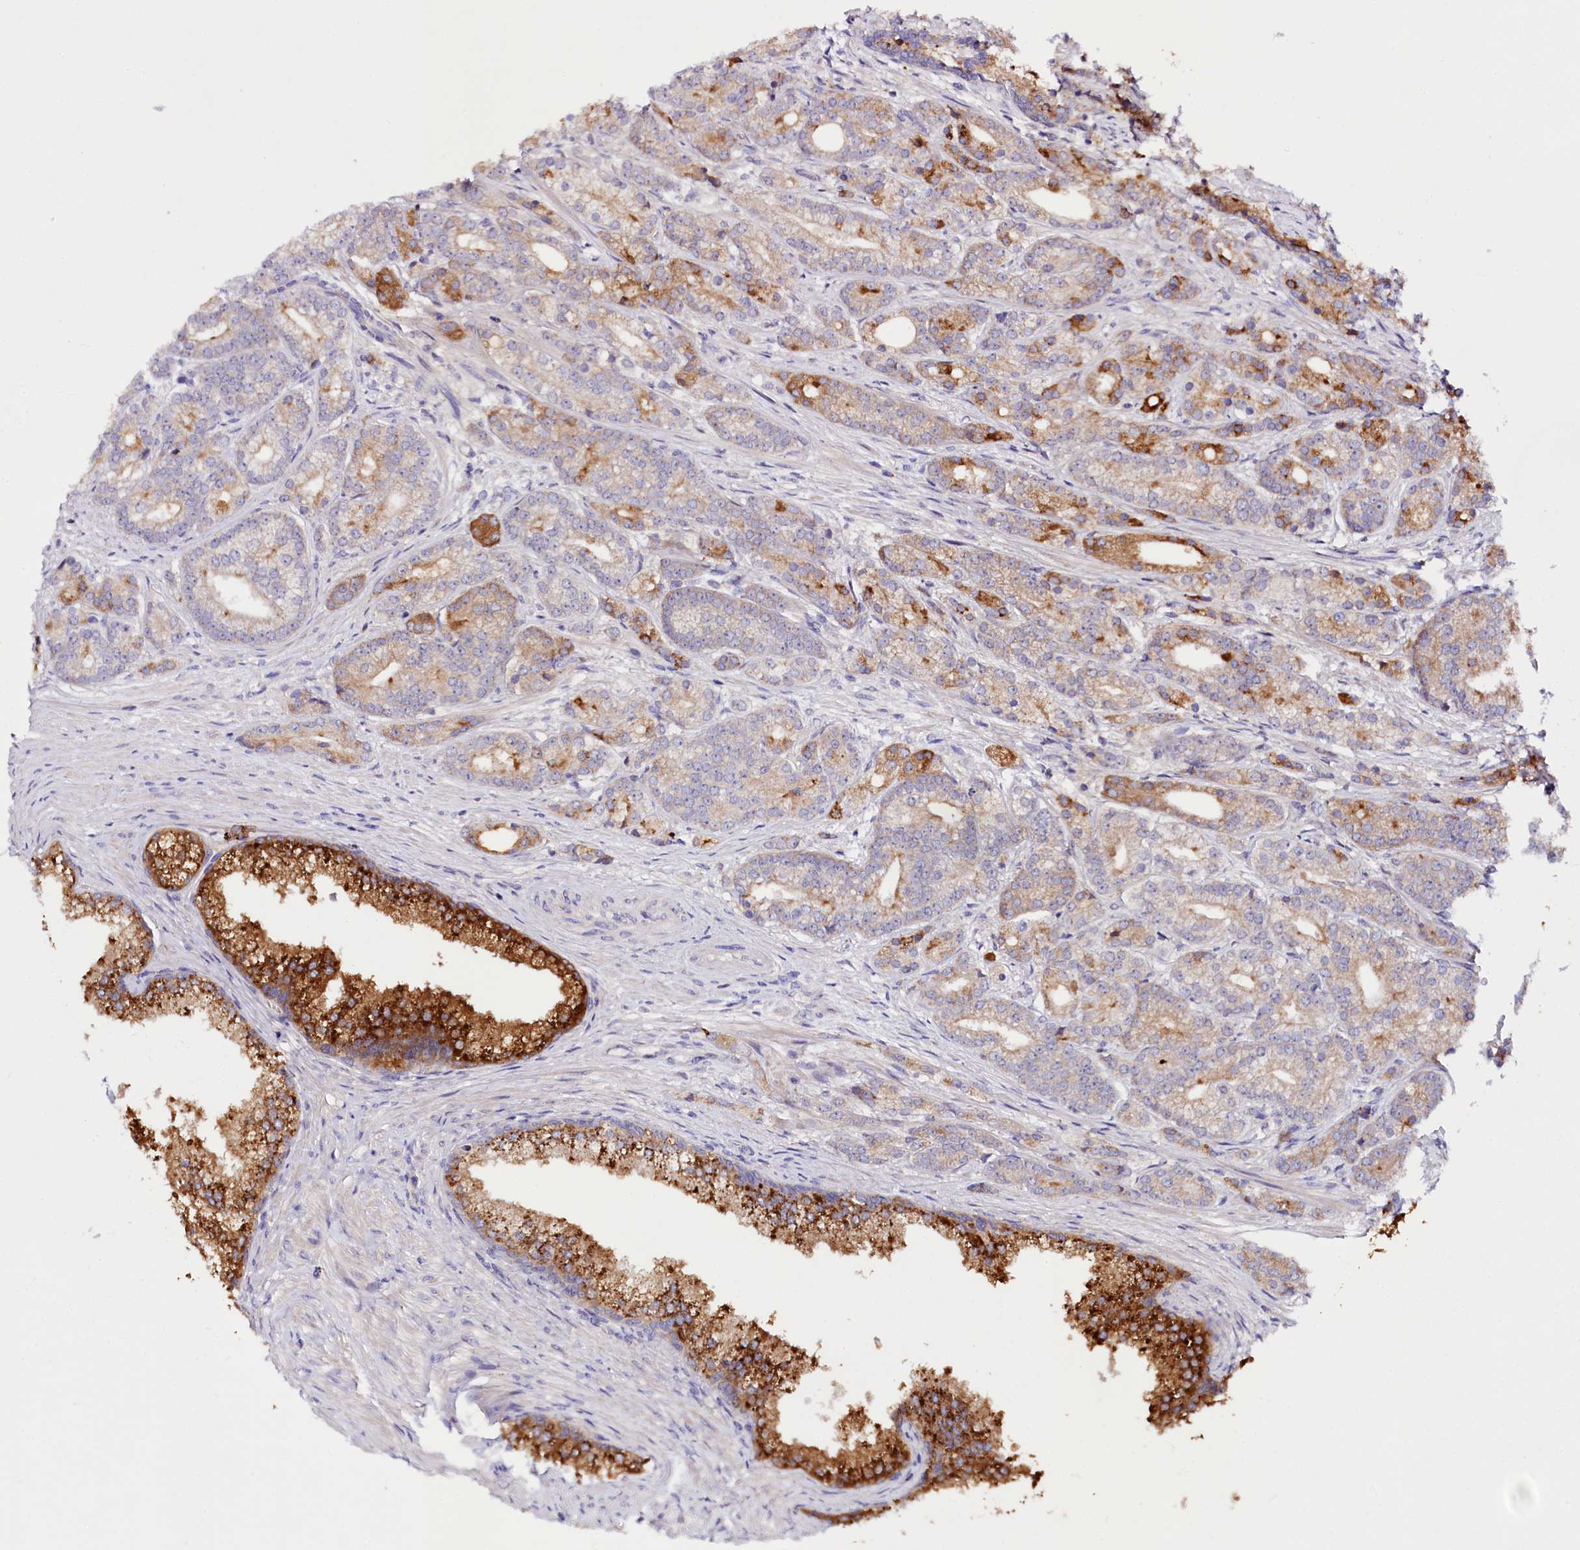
{"staining": {"intensity": "moderate", "quantity": "<25%", "location": "cytoplasmic/membranous"}, "tissue": "prostate cancer", "cell_type": "Tumor cells", "image_type": "cancer", "snomed": [{"axis": "morphology", "description": "Adenocarcinoma, Low grade"}, {"axis": "topography", "description": "Prostate"}], "caption": "Immunohistochemical staining of prostate low-grade adenocarcinoma reveals low levels of moderate cytoplasmic/membranous expression in about <25% of tumor cells. Using DAB (brown) and hematoxylin (blue) stains, captured at high magnification using brightfield microscopy.", "gene": "ZNF45", "patient": {"sex": "male", "age": 71}}